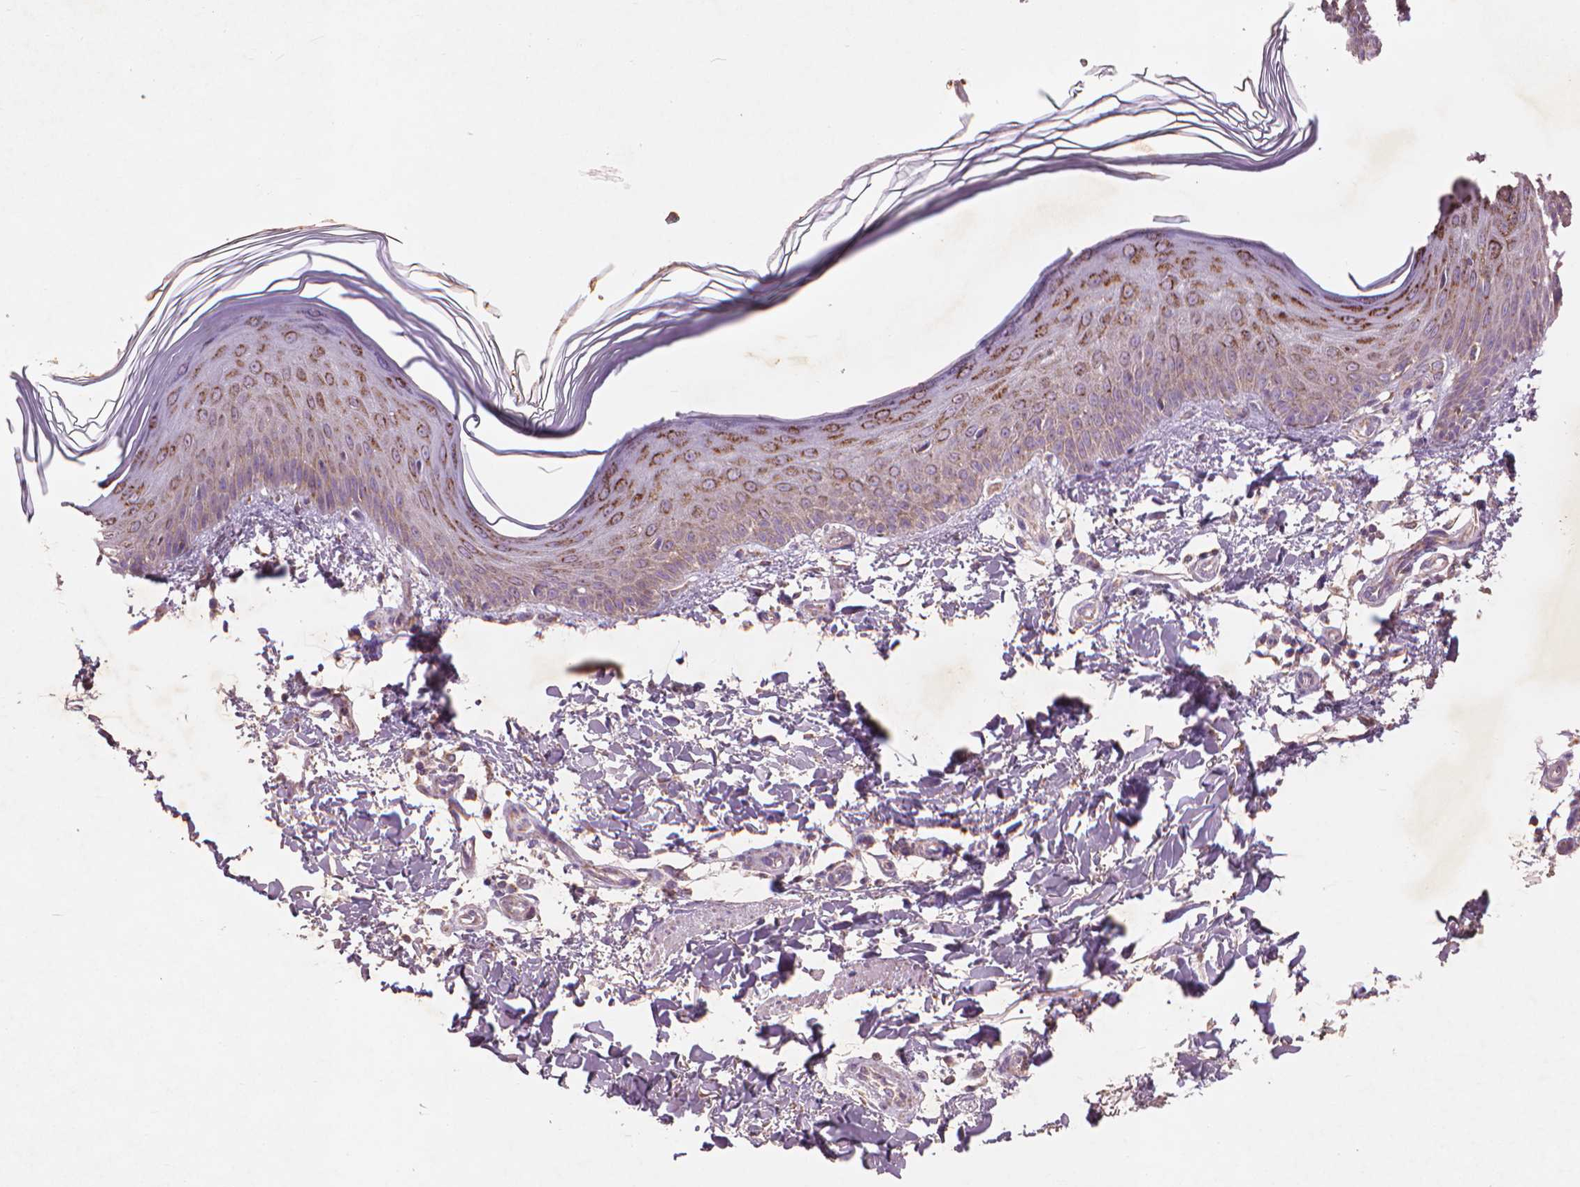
{"staining": {"intensity": "moderate", "quantity": ">75%", "location": "cytoplasmic/membranous"}, "tissue": "skin", "cell_type": "Fibroblasts", "image_type": "normal", "snomed": [{"axis": "morphology", "description": "Normal tissue, NOS"}, {"axis": "topography", "description": "Skin"}], "caption": "Fibroblasts reveal medium levels of moderate cytoplasmic/membranous staining in approximately >75% of cells in unremarkable human skin.", "gene": "NLRX1", "patient": {"sex": "female", "age": 62}}